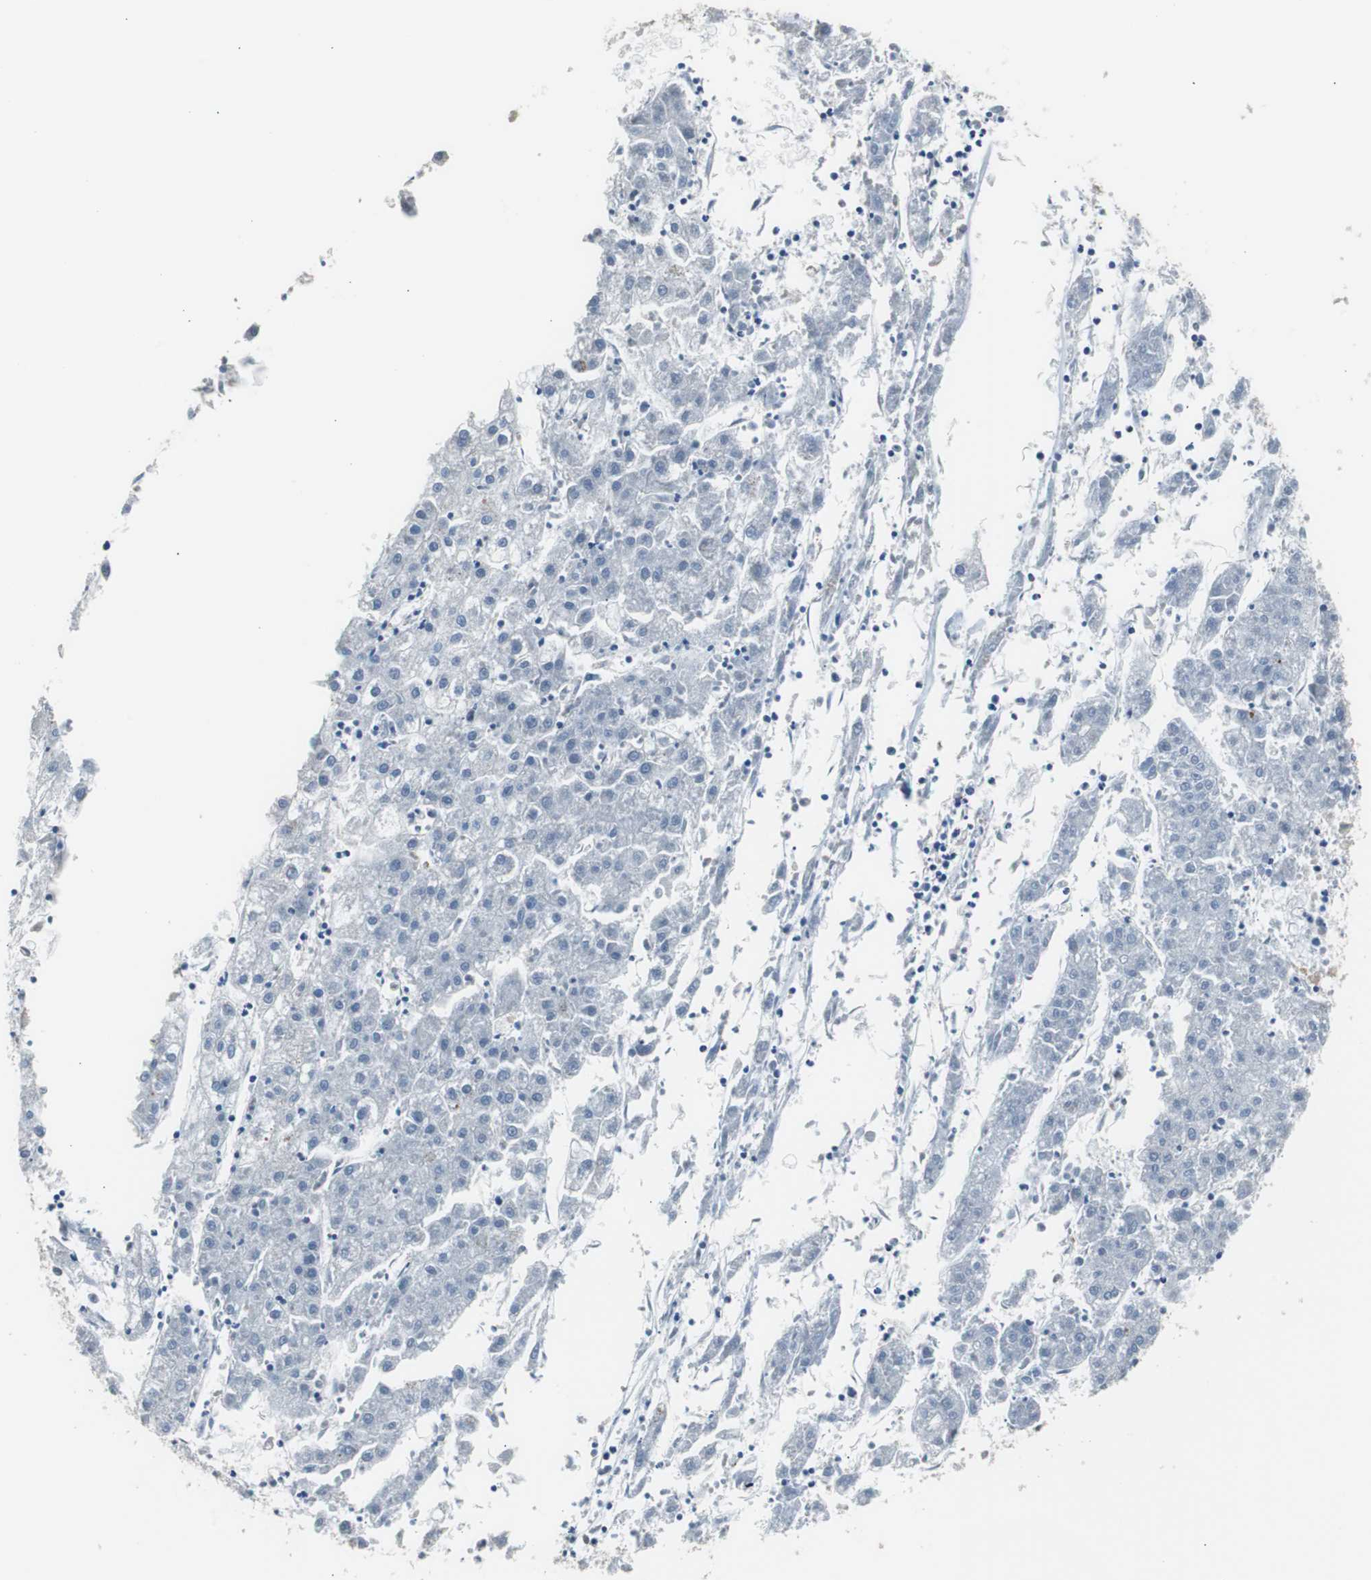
{"staining": {"intensity": "negative", "quantity": "none", "location": "none"}, "tissue": "liver cancer", "cell_type": "Tumor cells", "image_type": "cancer", "snomed": [{"axis": "morphology", "description": "Carcinoma, Hepatocellular, NOS"}, {"axis": "topography", "description": "Liver"}], "caption": "Immunohistochemistry (IHC) micrograph of neoplastic tissue: human hepatocellular carcinoma (liver) stained with DAB shows no significant protein expression in tumor cells.", "gene": "FCGR2B", "patient": {"sex": "male", "age": 72}}